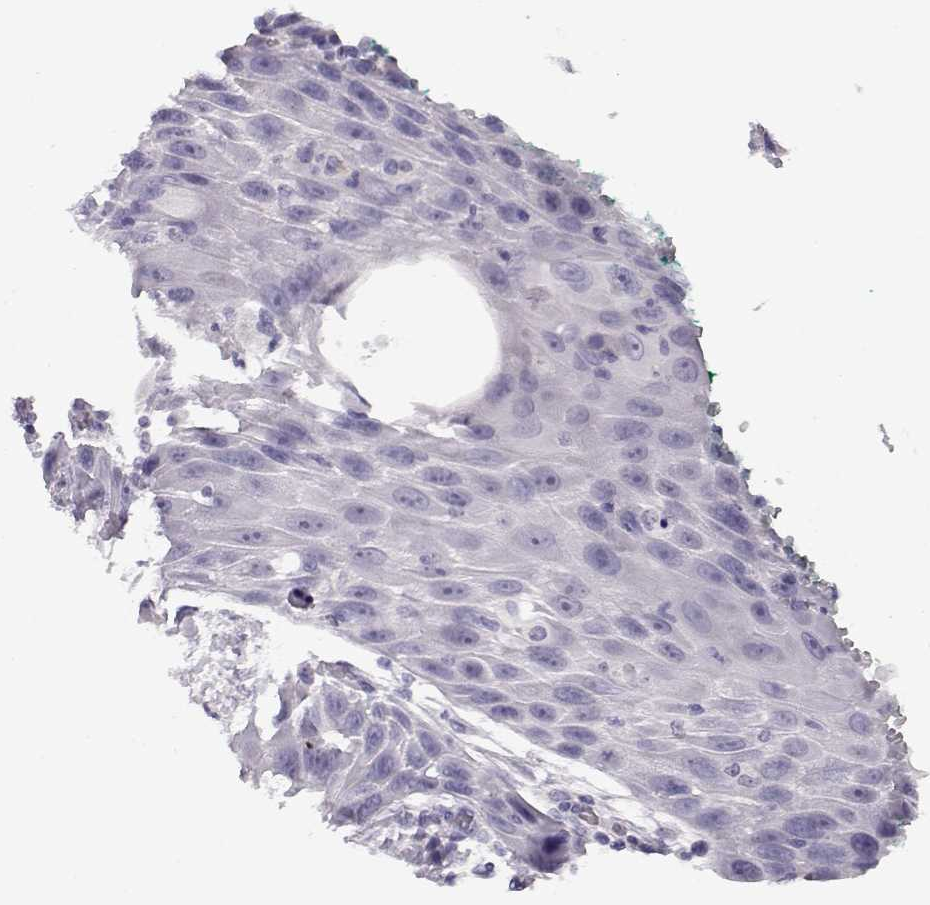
{"staining": {"intensity": "negative", "quantity": "none", "location": "none"}, "tissue": "head and neck cancer", "cell_type": "Tumor cells", "image_type": "cancer", "snomed": [{"axis": "morphology", "description": "Squamous cell carcinoma, NOS"}, {"axis": "topography", "description": "Head-Neck"}], "caption": "A high-resolution photomicrograph shows immunohistochemistry (IHC) staining of head and neck cancer (squamous cell carcinoma), which demonstrates no significant expression in tumor cells.", "gene": "BFSP2", "patient": {"sex": "male", "age": 69}}